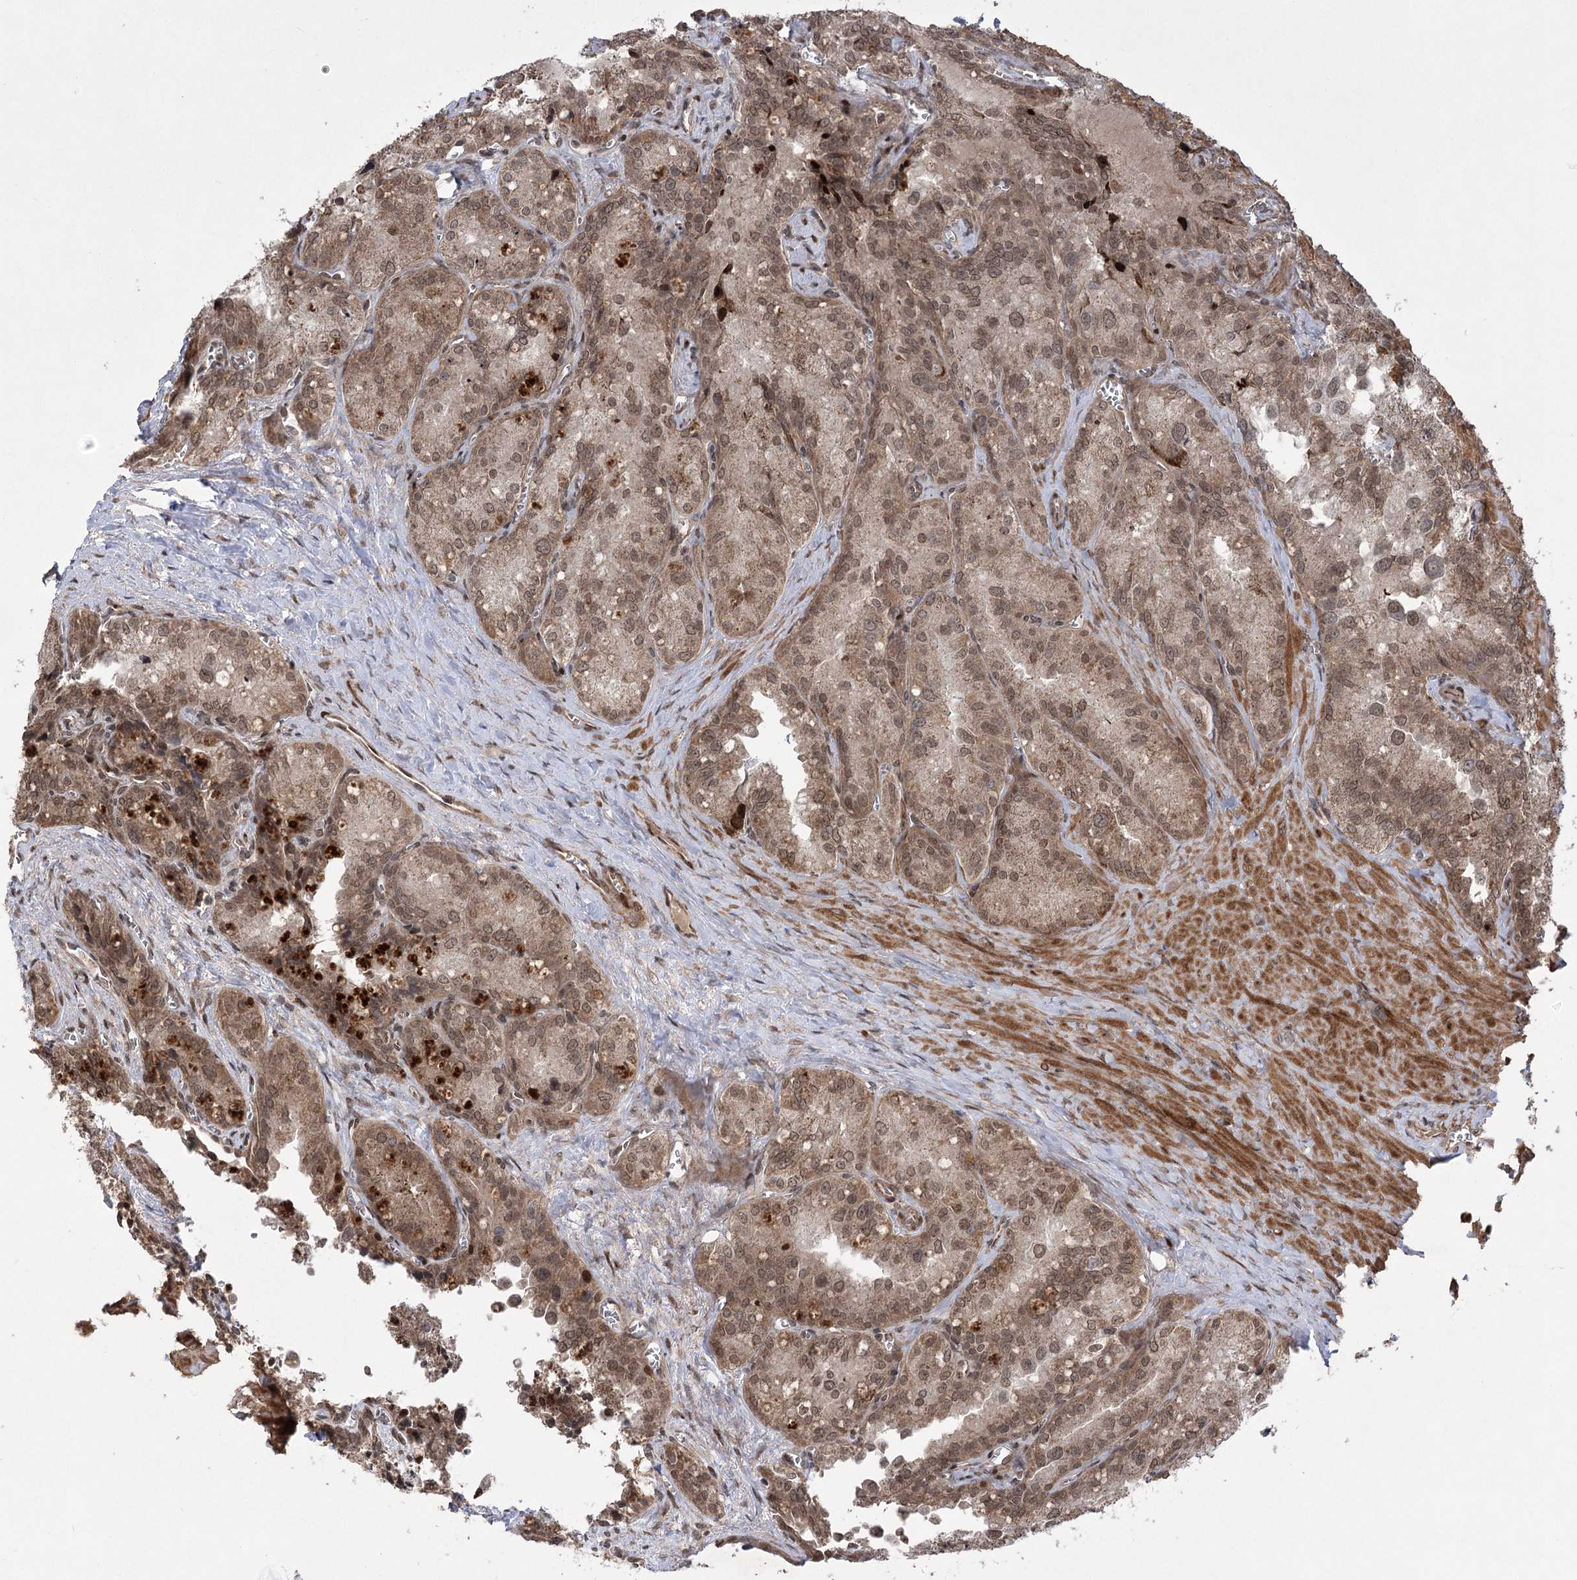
{"staining": {"intensity": "moderate", "quantity": ">75%", "location": "cytoplasmic/membranous,nuclear"}, "tissue": "seminal vesicle", "cell_type": "Glandular cells", "image_type": "normal", "snomed": [{"axis": "morphology", "description": "Normal tissue, NOS"}, {"axis": "topography", "description": "Seminal veicle"}], "caption": "Immunohistochemistry (IHC) photomicrograph of benign human seminal vesicle stained for a protein (brown), which displays medium levels of moderate cytoplasmic/membranous,nuclear positivity in about >75% of glandular cells.", "gene": "TENM2", "patient": {"sex": "male", "age": 62}}